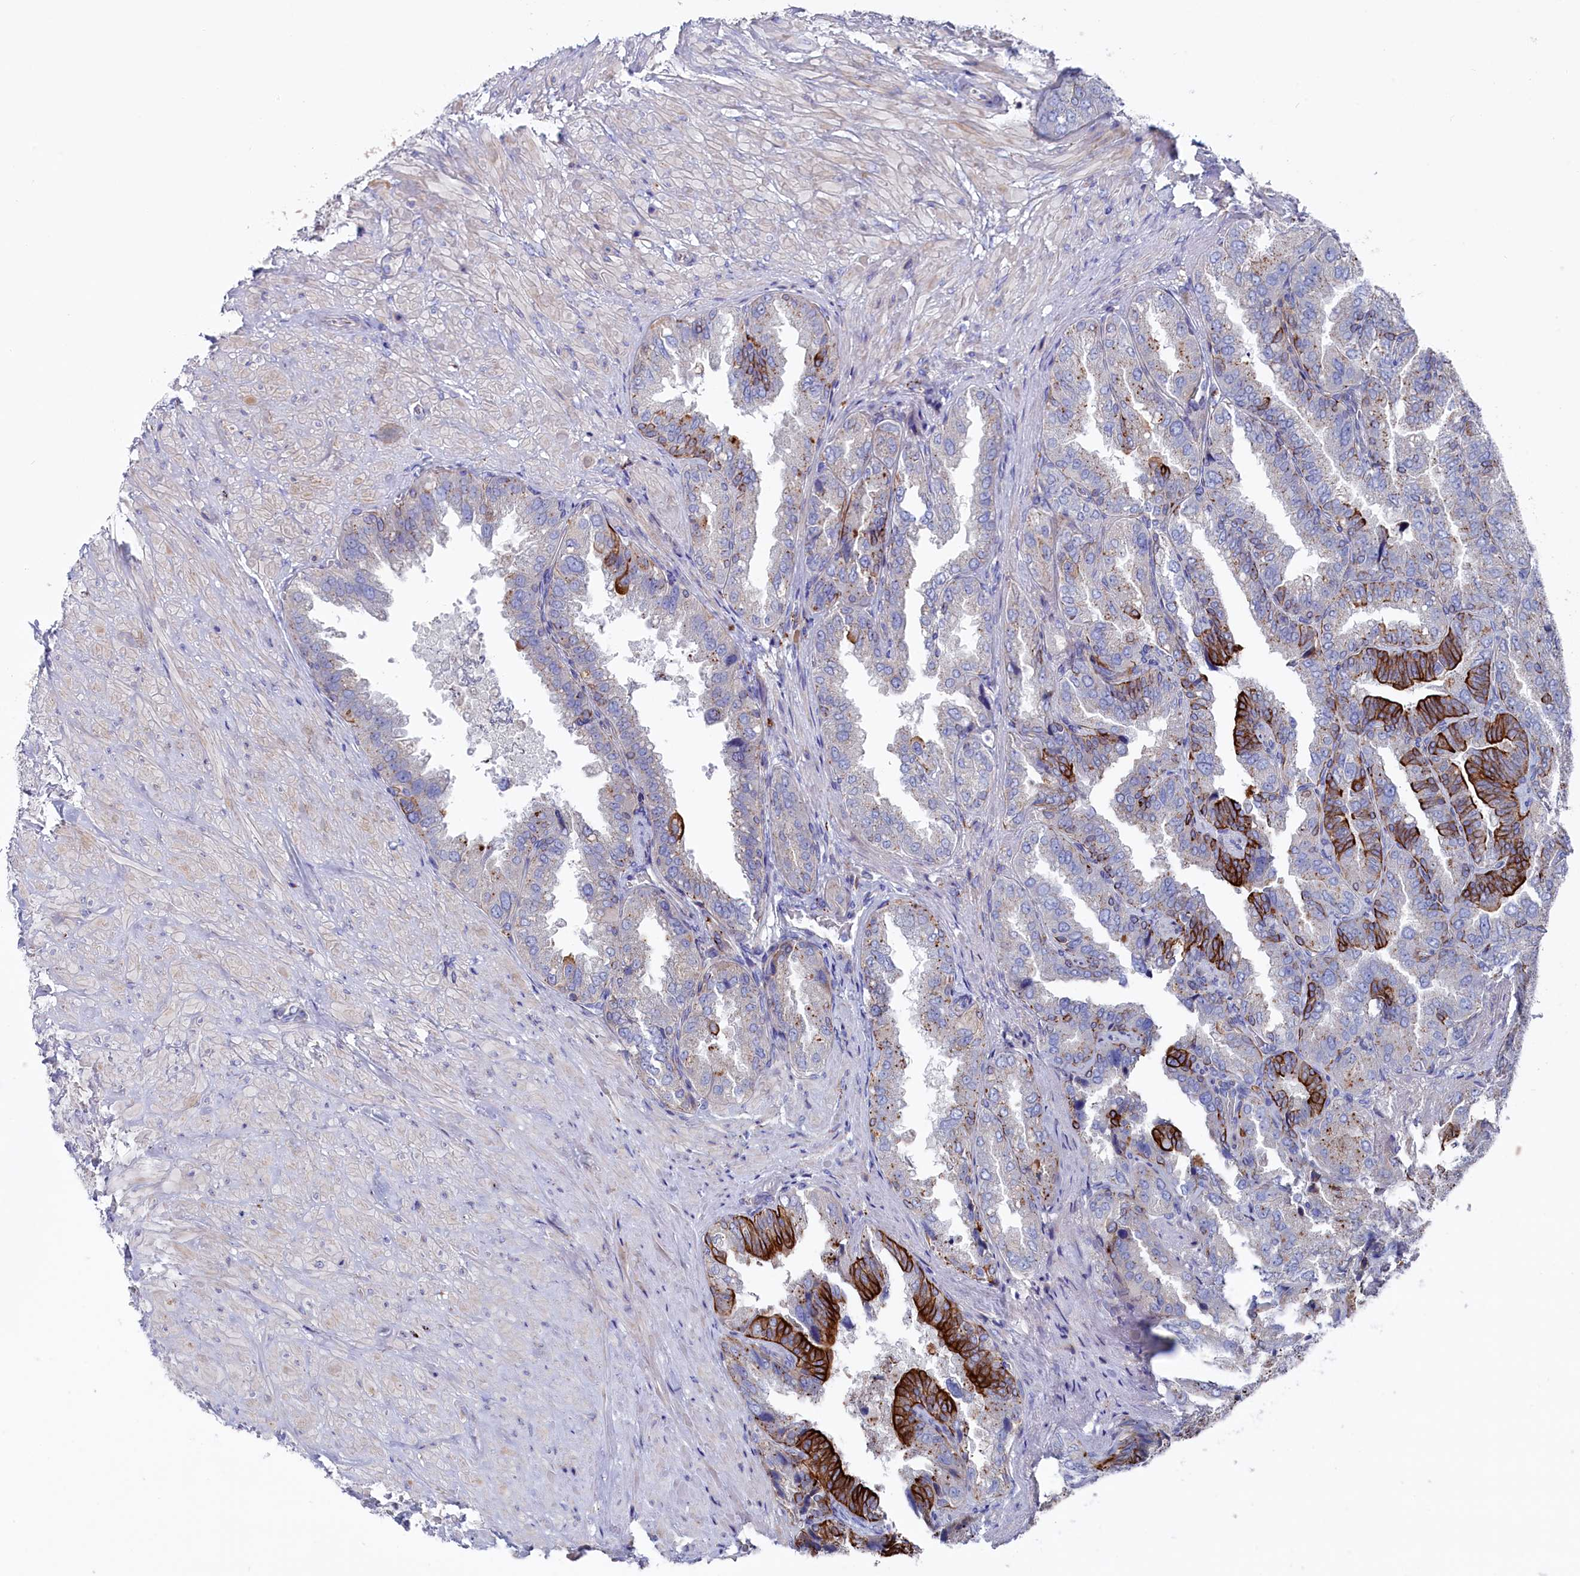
{"staining": {"intensity": "strong", "quantity": "<25%", "location": "cytoplasmic/membranous"}, "tissue": "seminal vesicle", "cell_type": "Glandular cells", "image_type": "normal", "snomed": [{"axis": "morphology", "description": "Normal tissue, NOS"}, {"axis": "topography", "description": "Seminal veicle"}, {"axis": "topography", "description": "Peripheral nerve tissue"}], "caption": "A medium amount of strong cytoplasmic/membranous staining is identified in approximately <25% of glandular cells in unremarkable seminal vesicle.", "gene": "NUDT7", "patient": {"sex": "male", "age": 63}}